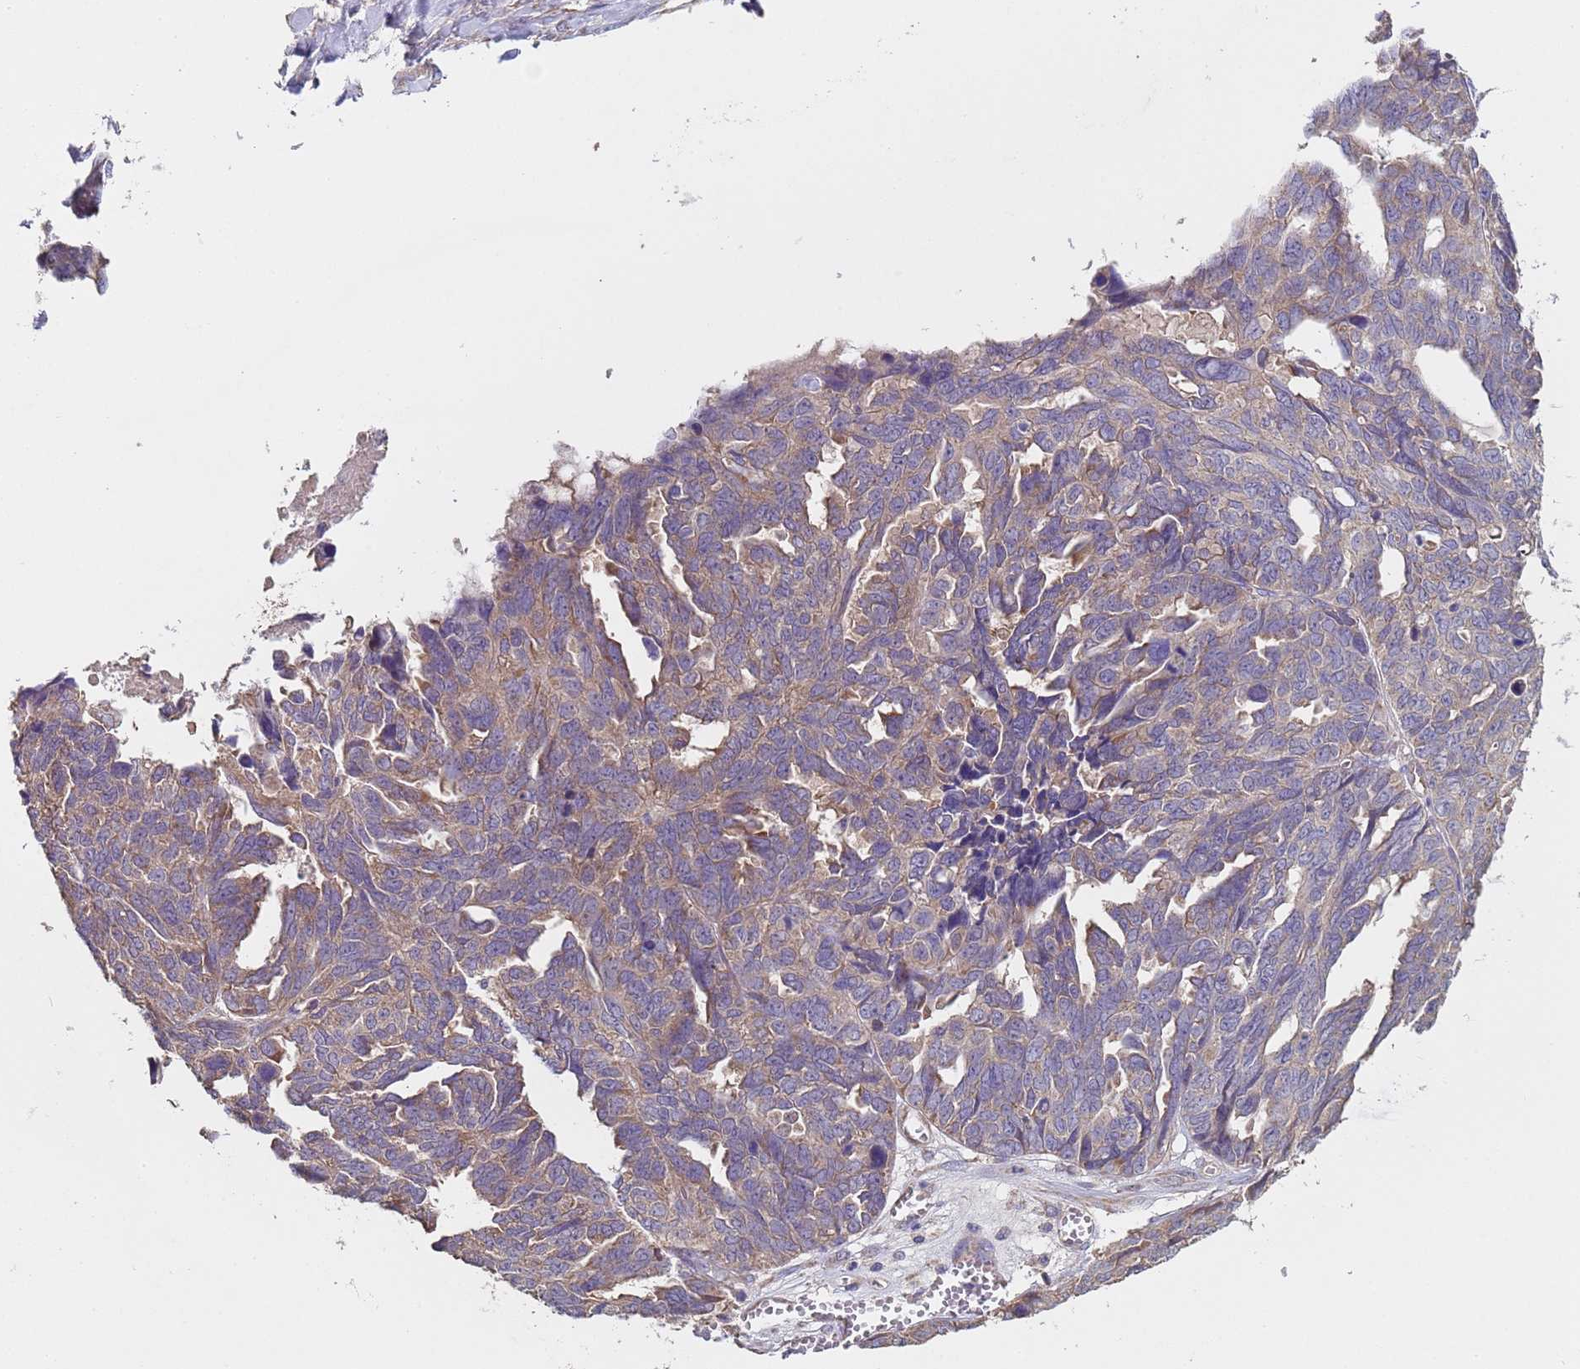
{"staining": {"intensity": "weak", "quantity": "25%-75%", "location": "cytoplasmic/membranous"}, "tissue": "ovarian cancer", "cell_type": "Tumor cells", "image_type": "cancer", "snomed": [{"axis": "morphology", "description": "Cystadenocarcinoma, serous, NOS"}, {"axis": "topography", "description": "Ovary"}], "caption": "Human ovarian serous cystadenocarcinoma stained with a protein marker displays weak staining in tumor cells.", "gene": "EEF1AKMT1", "patient": {"sex": "female", "age": 79}}